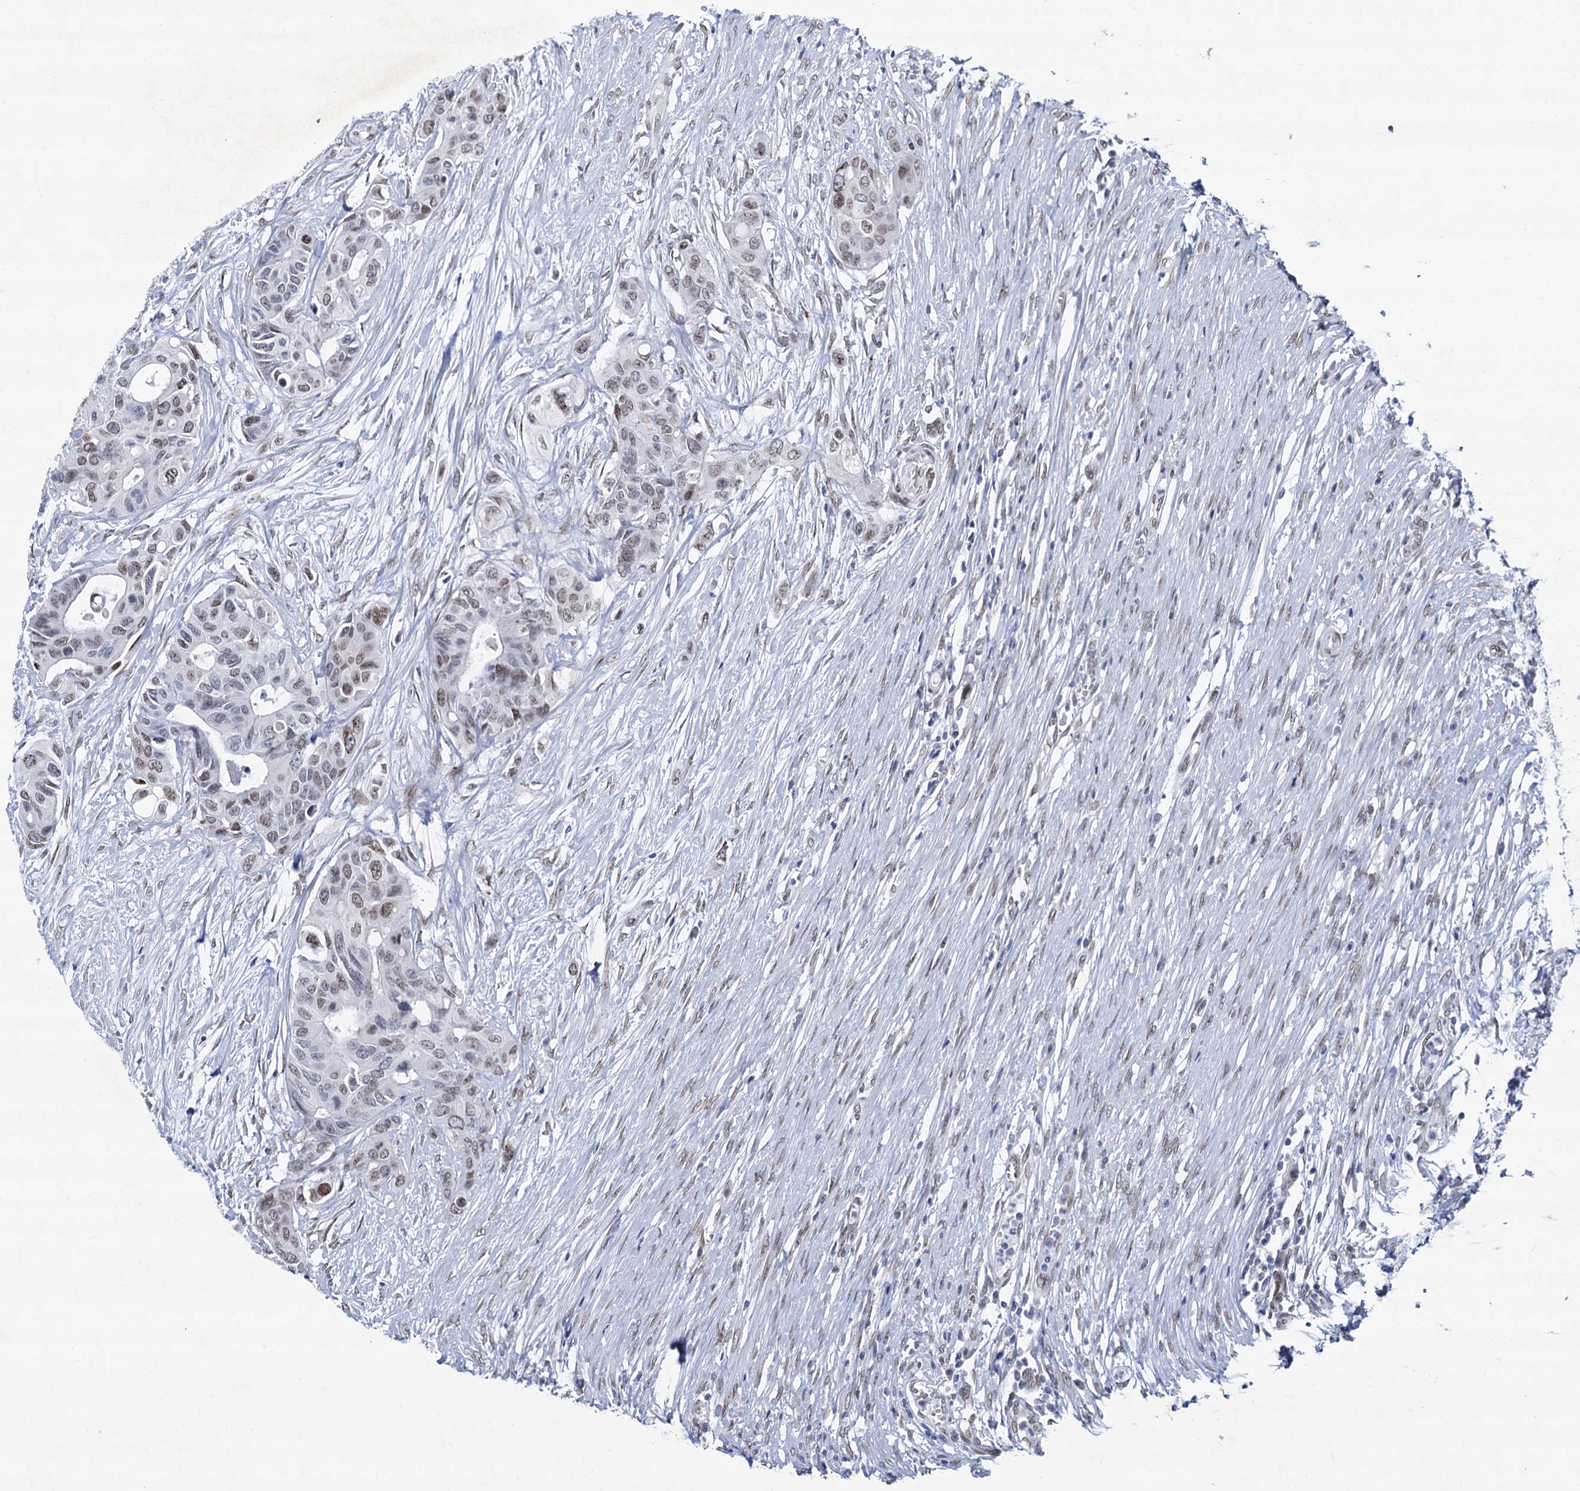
{"staining": {"intensity": "moderate", "quantity": "<25%", "location": "nuclear"}, "tissue": "colorectal cancer", "cell_type": "Tumor cells", "image_type": "cancer", "snomed": [{"axis": "morphology", "description": "Adenocarcinoma, NOS"}, {"axis": "topography", "description": "Colon"}], "caption": "Moderate nuclear protein expression is present in approximately <25% of tumor cells in colorectal cancer (adenocarcinoma). The staining is performed using DAB (3,3'-diaminobenzidine) brown chromogen to label protein expression. The nuclei are counter-stained blue using hematoxylin.", "gene": "PRSS35", "patient": {"sex": "male", "age": 77}}